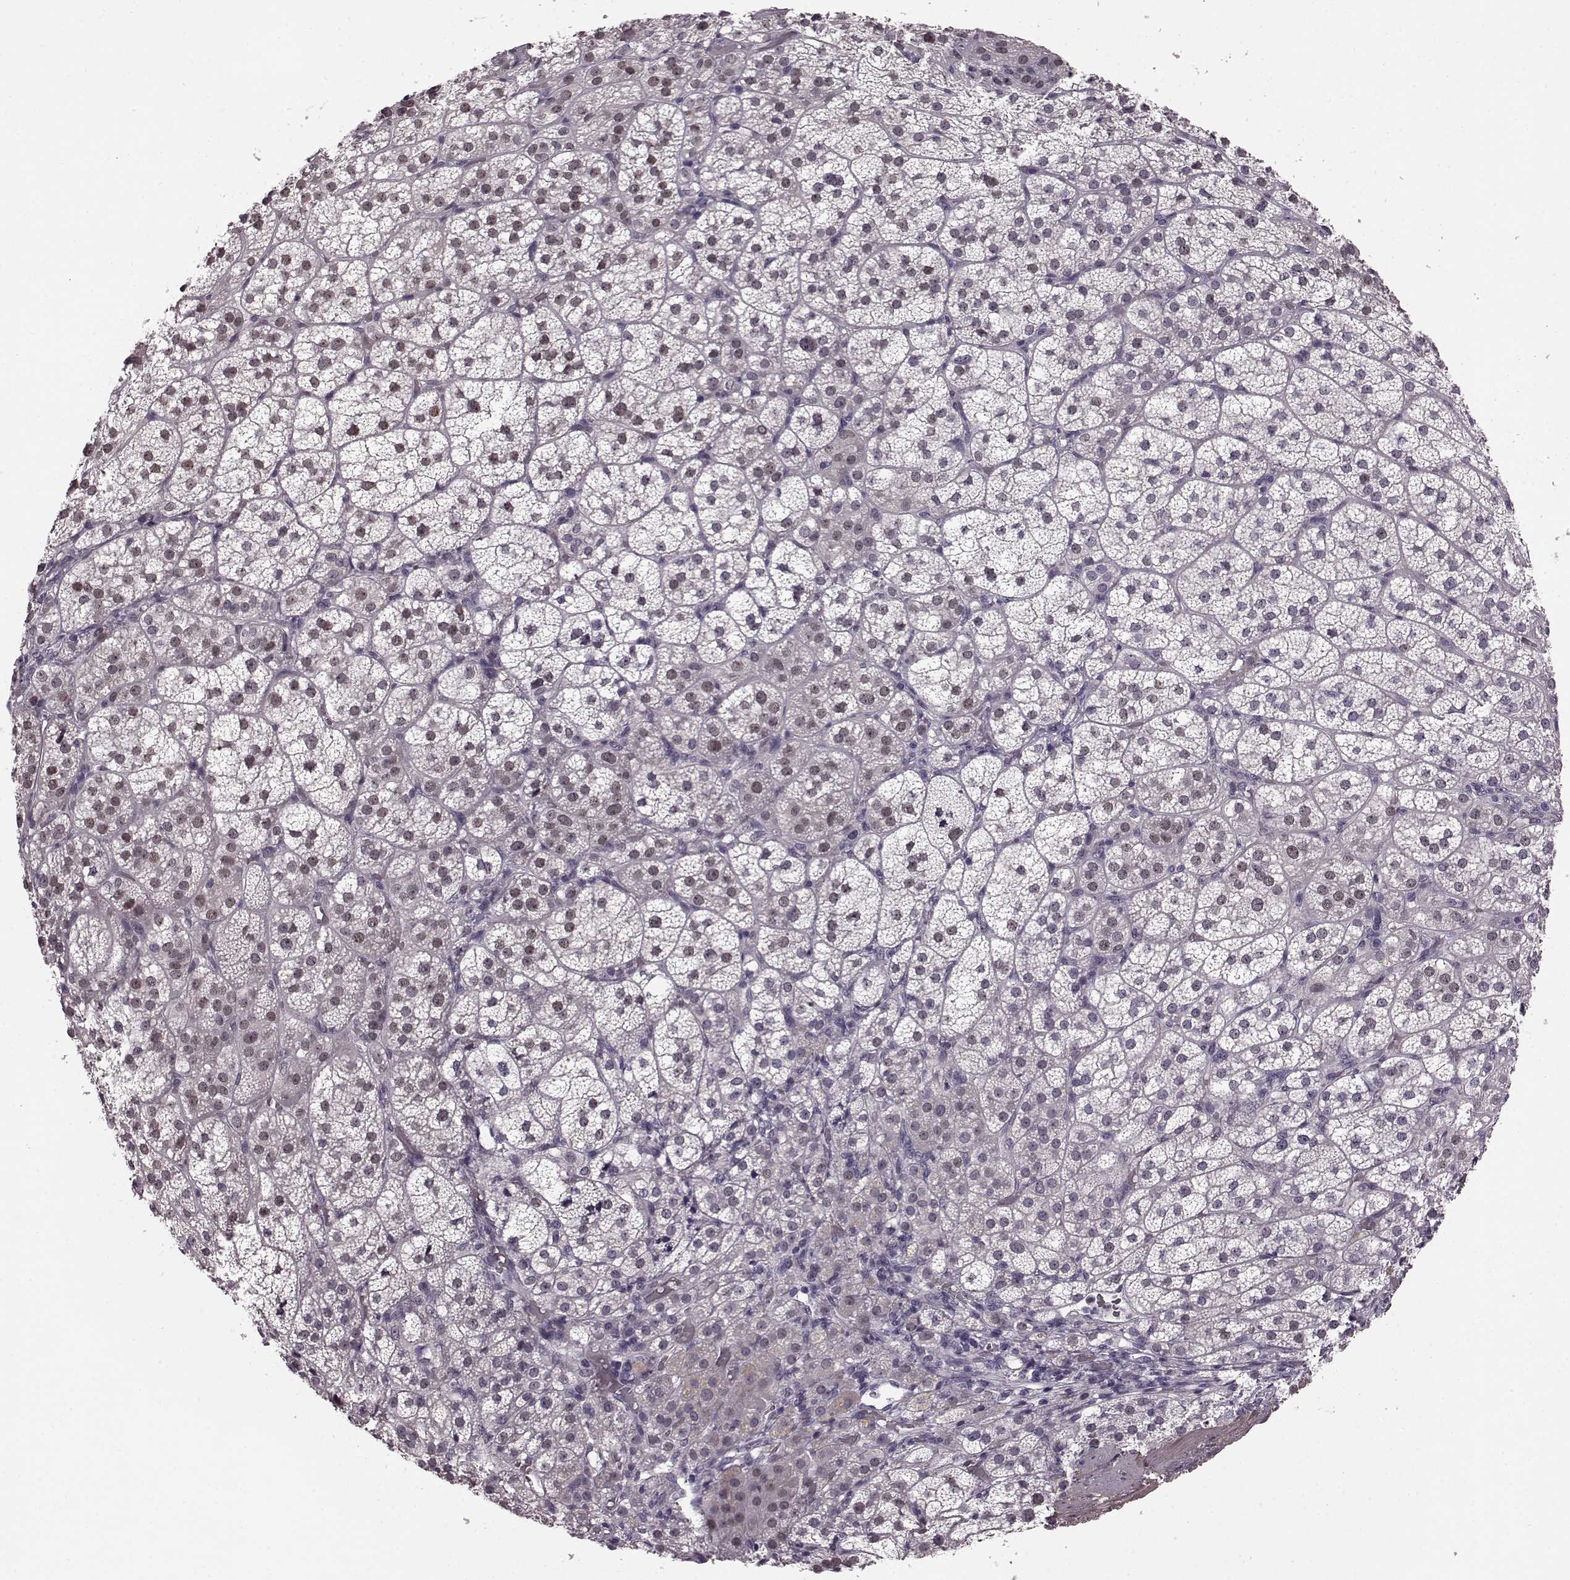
{"staining": {"intensity": "weak", "quantity": "<25%", "location": "cytoplasmic/membranous"}, "tissue": "adrenal gland", "cell_type": "Glandular cells", "image_type": "normal", "snomed": [{"axis": "morphology", "description": "Normal tissue, NOS"}, {"axis": "topography", "description": "Adrenal gland"}], "caption": "There is no significant staining in glandular cells of adrenal gland. Brightfield microscopy of immunohistochemistry stained with DAB (brown) and hematoxylin (blue), captured at high magnification.", "gene": "SLCO3A1", "patient": {"sex": "female", "age": 60}}